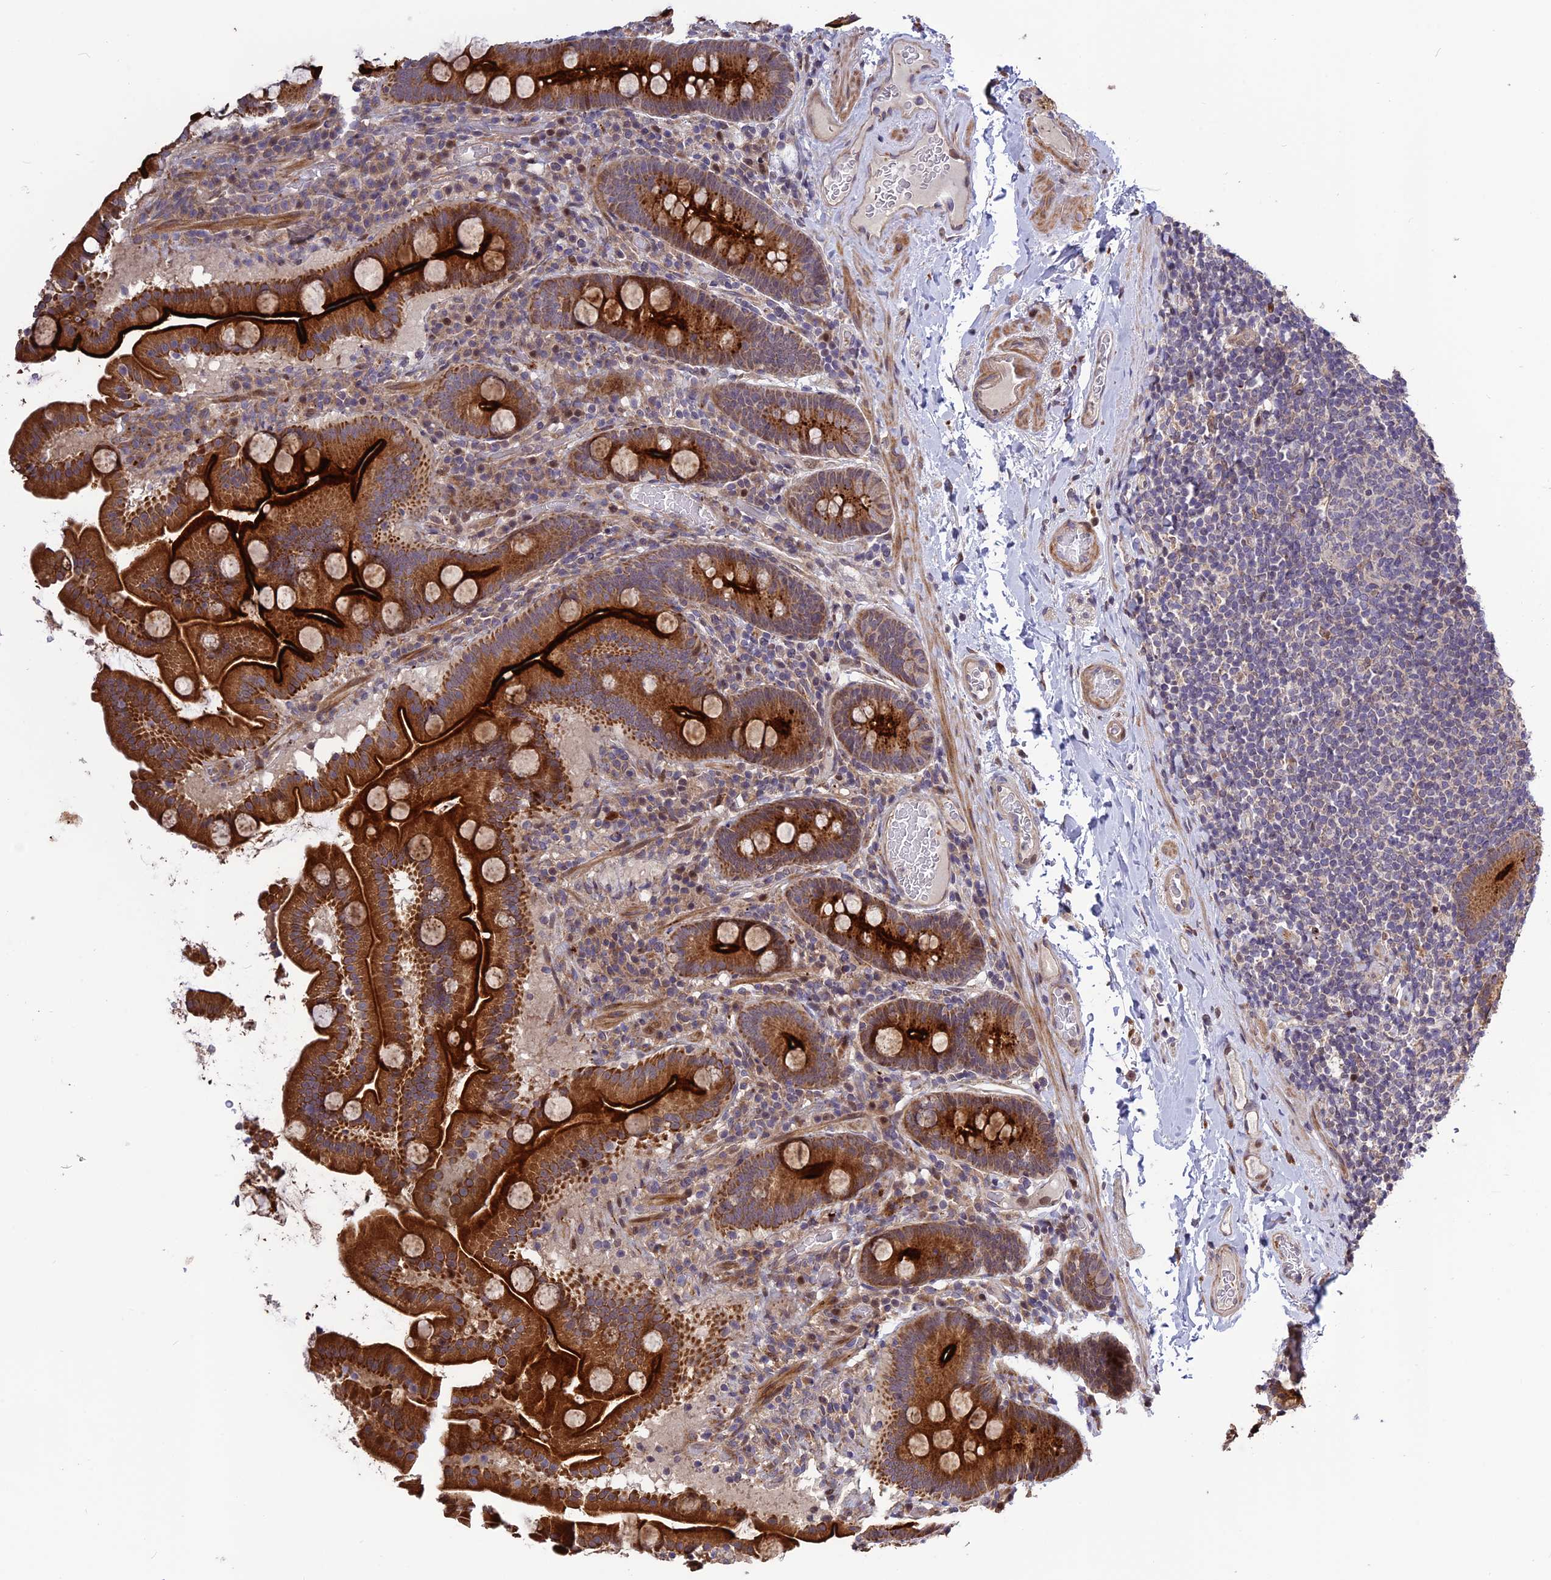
{"staining": {"intensity": "strong", "quantity": ">75%", "location": "cytoplasmic/membranous"}, "tissue": "duodenum", "cell_type": "Glandular cells", "image_type": "normal", "snomed": [{"axis": "morphology", "description": "Normal tissue, NOS"}, {"axis": "topography", "description": "Duodenum"}], "caption": "Strong cytoplasmic/membranous expression is seen in approximately >75% of glandular cells in benign duodenum.", "gene": "SPG21", "patient": {"sex": "male", "age": 55}}